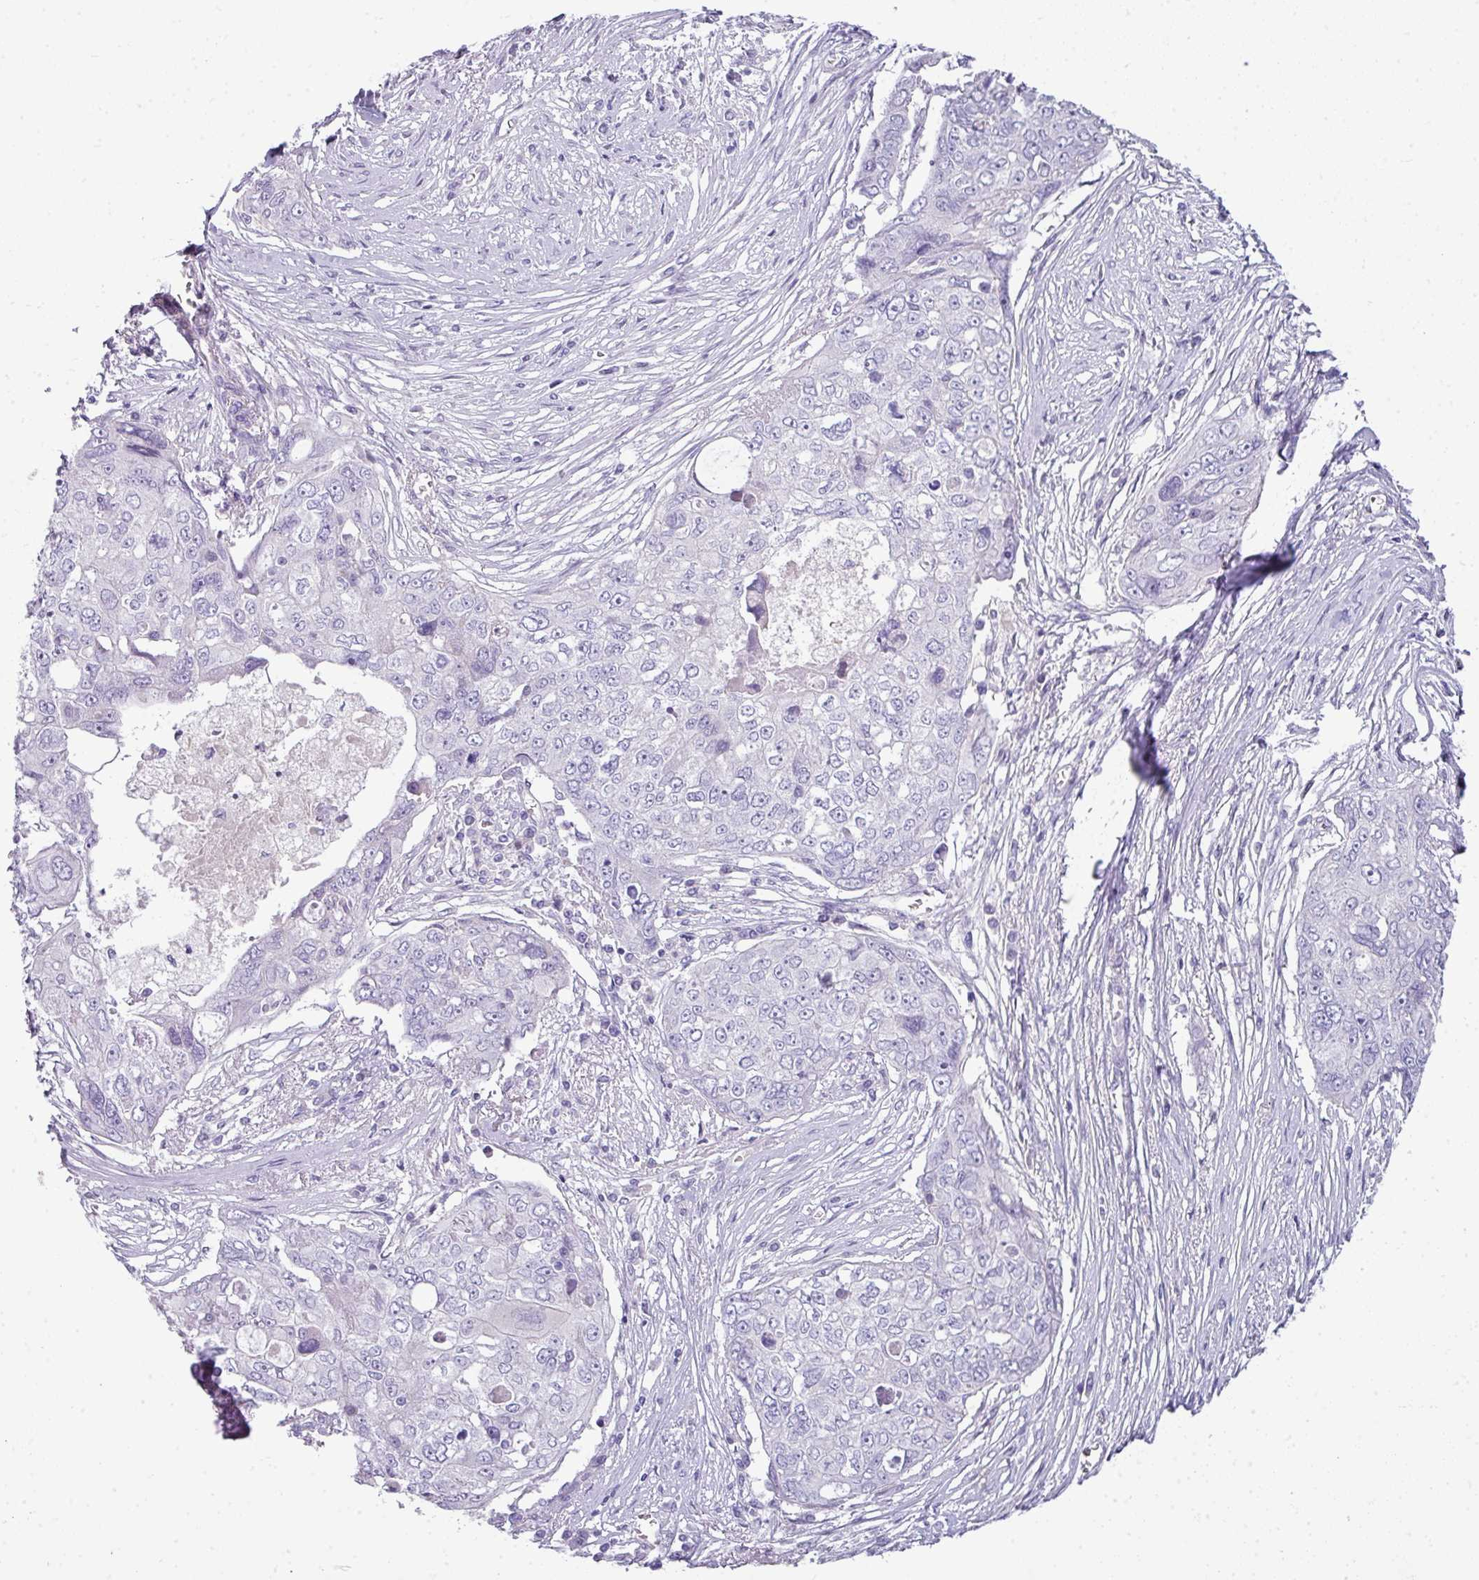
{"staining": {"intensity": "negative", "quantity": "none", "location": "none"}, "tissue": "ovarian cancer", "cell_type": "Tumor cells", "image_type": "cancer", "snomed": [{"axis": "morphology", "description": "Carcinoma, endometroid"}, {"axis": "topography", "description": "Ovary"}], "caption": "Endometroid carcinoma (ovarian) was stained to show a protein in brown. There is no significant expression in tumor cells. Nuclei are stained in blue.", "gene": "STAT5A", "patient": {"sex": "female", "age": 70}}